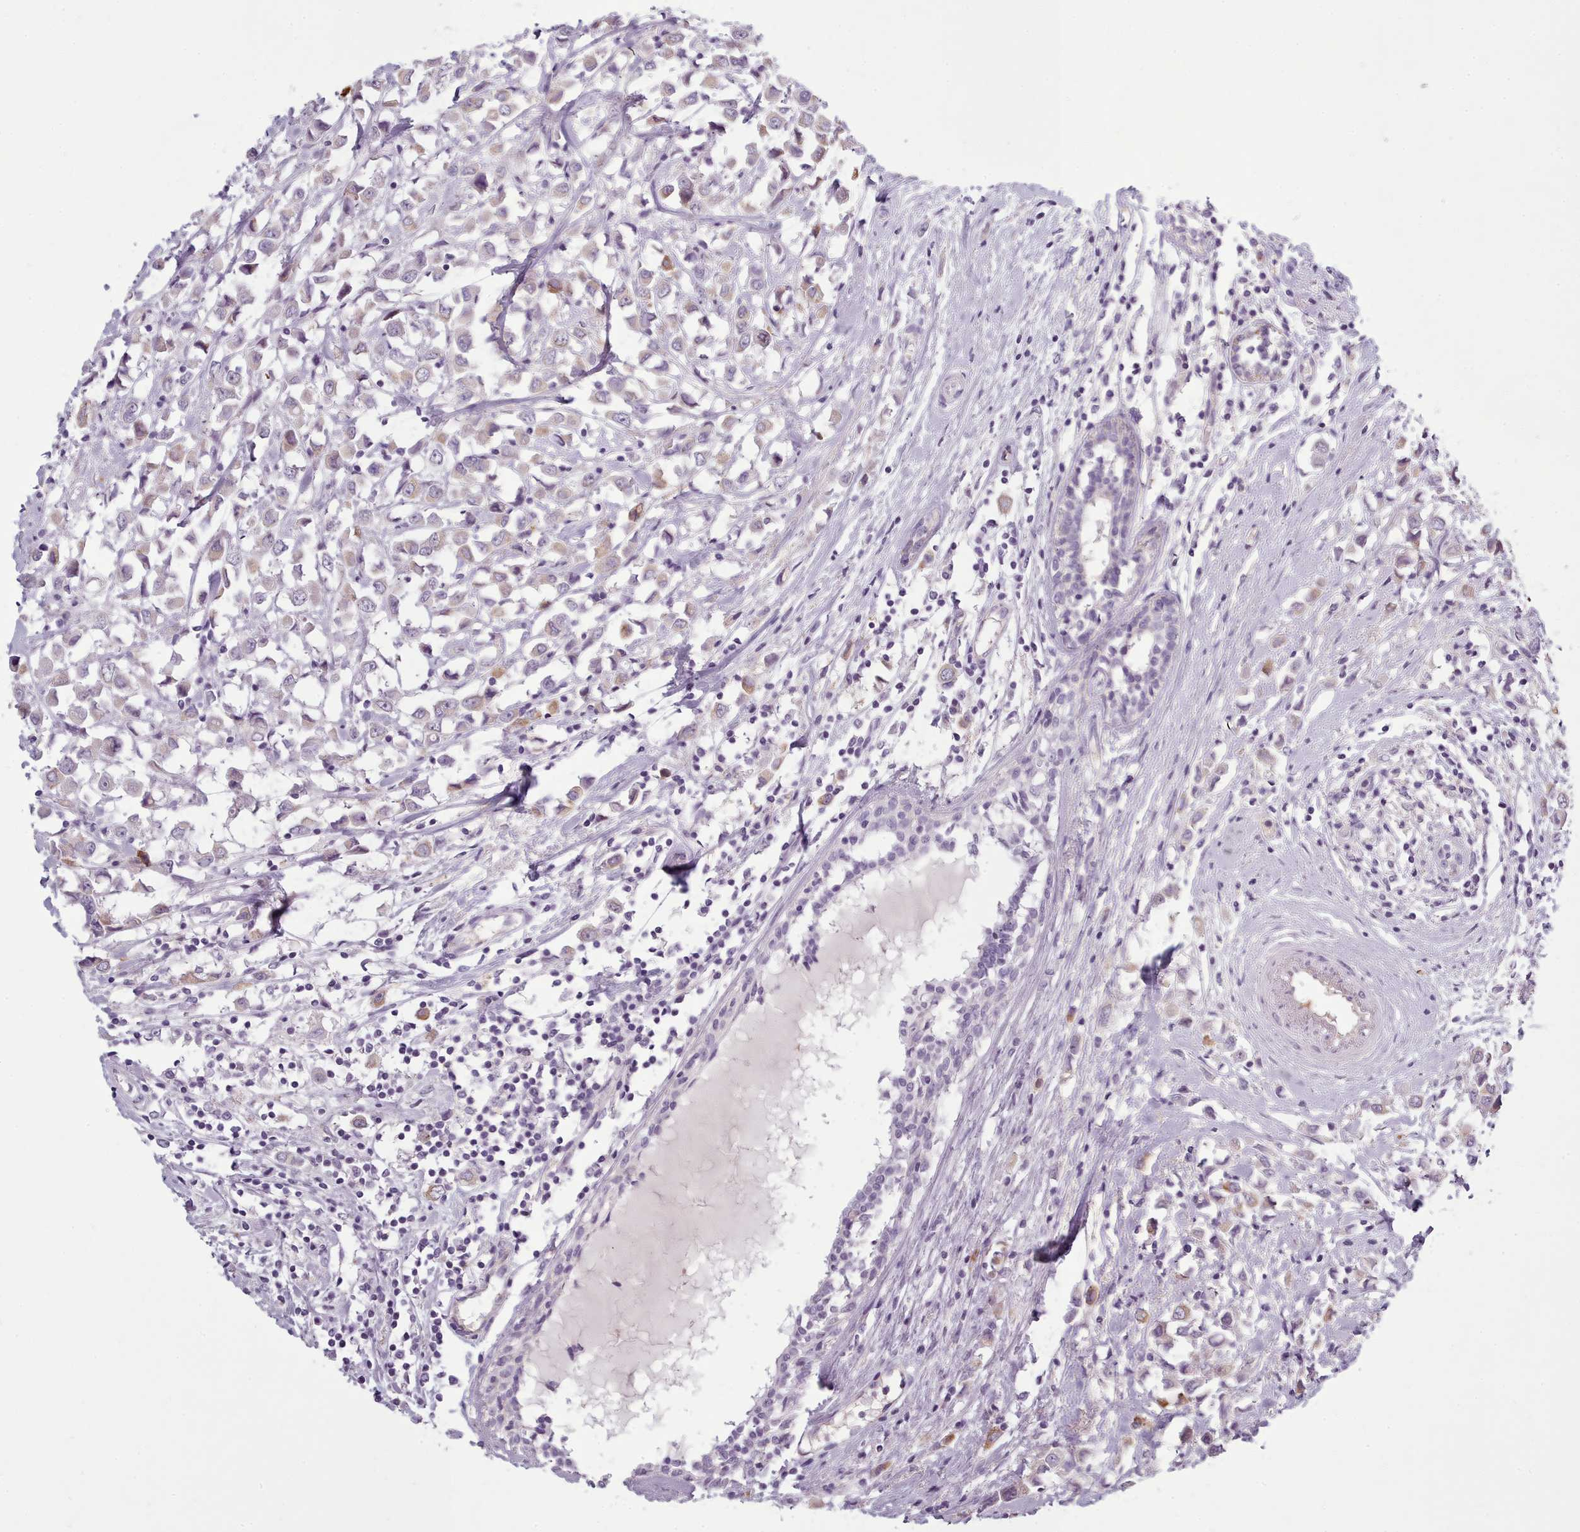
{"staining": {"intensity": "moderate", "quantity": "<25%", "location": "cytoplasmic/membranous"}, "tissue": "breast cancer", "cell_type": "Tumor cells", "image_type": "cancer", "snomed": [{"axis": "morphology", "description": "Duct carcinoma"}, {"axis": "topography", "description": "Breast"}], "caption": "Breast cancer stained with a protein marker shows moderate staining in tumor cells.", "gene": "NDST2", "patient": {"sex": "female", "age": 61}}